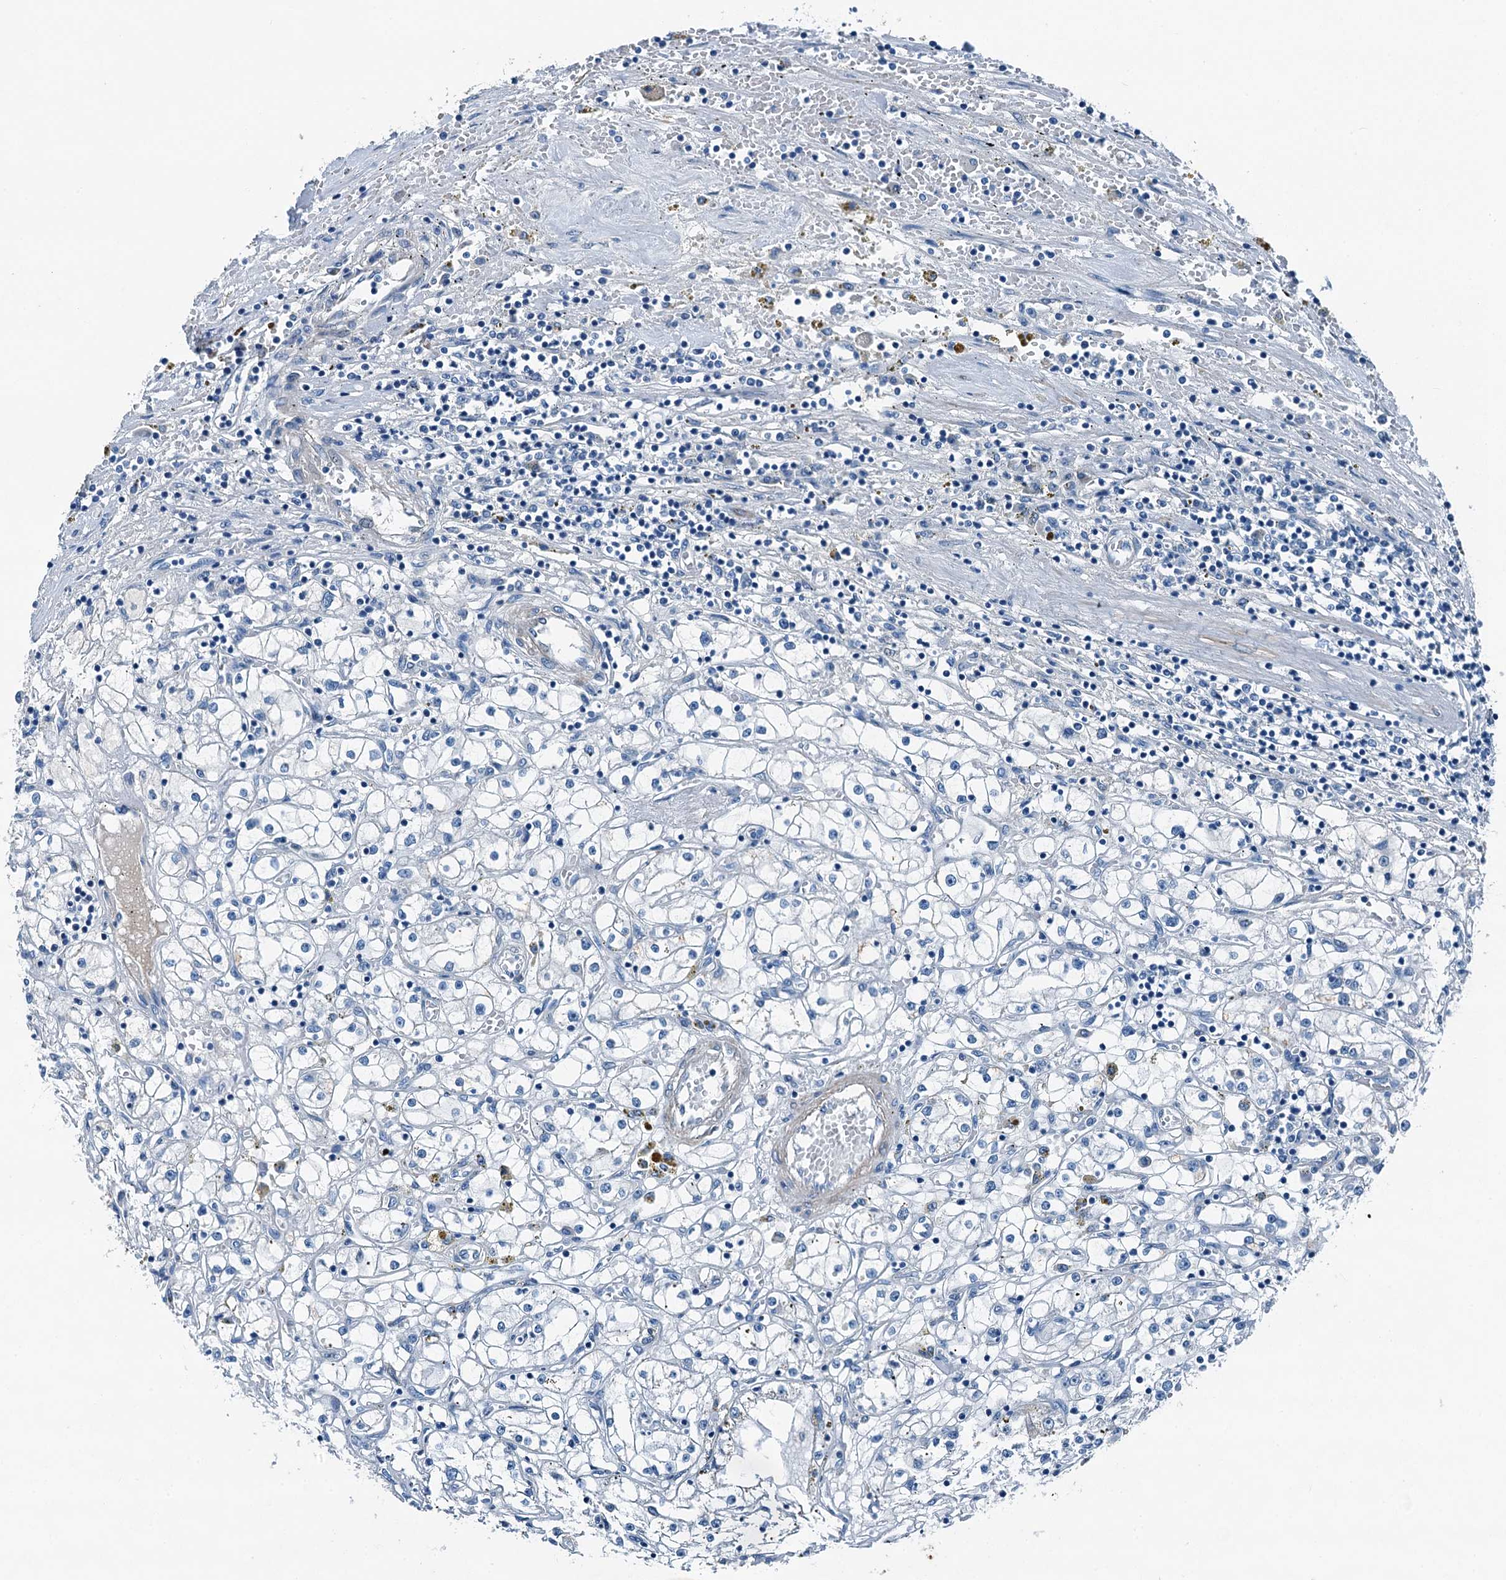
{"staining": {"intensity": "negative", "quantity": "none", "location": "none"}, "tissue": "renal cancer", "cell_type": "Tumor cells", "image_type": "cancer", "snomed": [{"axis": "morphology", "description": "Adenocarcinoma, NOS"}, {"axis": "topography", "description": "Kidney"}], "caption": "The histopathology image reveals no staining of tumor cells in renal adenocarcinoma. (Immunohistochemistry (ihc), brightfield microscopy, high magnification).", "gene": "RAB3IL1", "patient": {"sex": "male", "age": 56}}